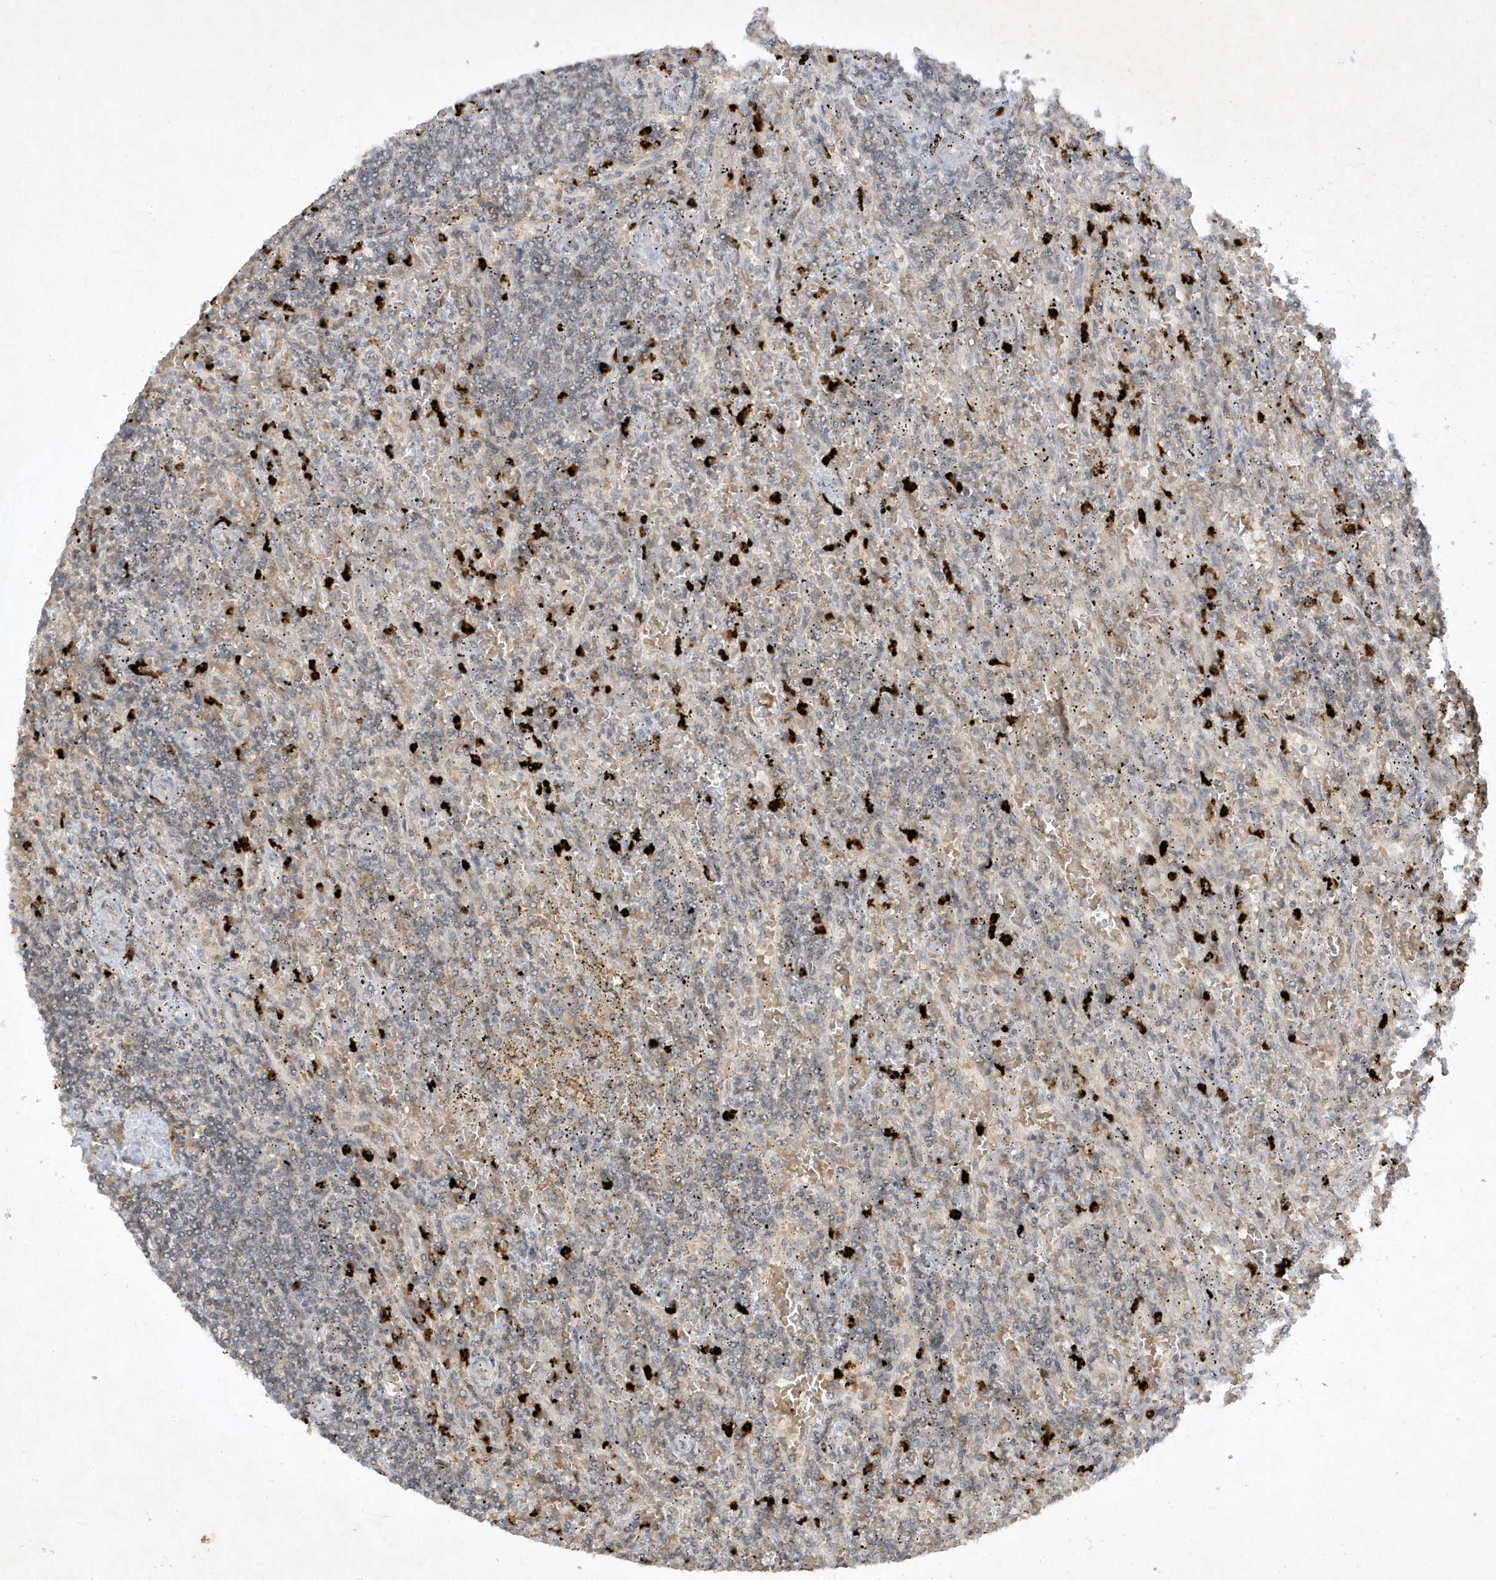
{"staining": {"intensity": "negative", "quantity": "none", "location": "none"}, "tissue": "lymphoma", "cell_type": "Tumor cells", "image_type": "cancer", "snomed": [{"axis": "morphology", "description": "Malignant lymphoma, non-Hodgkin's type, Low grade"}, {"axis": "topography", "description": "Spleen"}], "caption": "There is no significant positivity in tumor cells of lymphoma. (DAB (3,3'-diaminobenzidine) IHC, high magnification).", "gene": "ZNF213", "patient": {"sex": "male", "age": 76}}